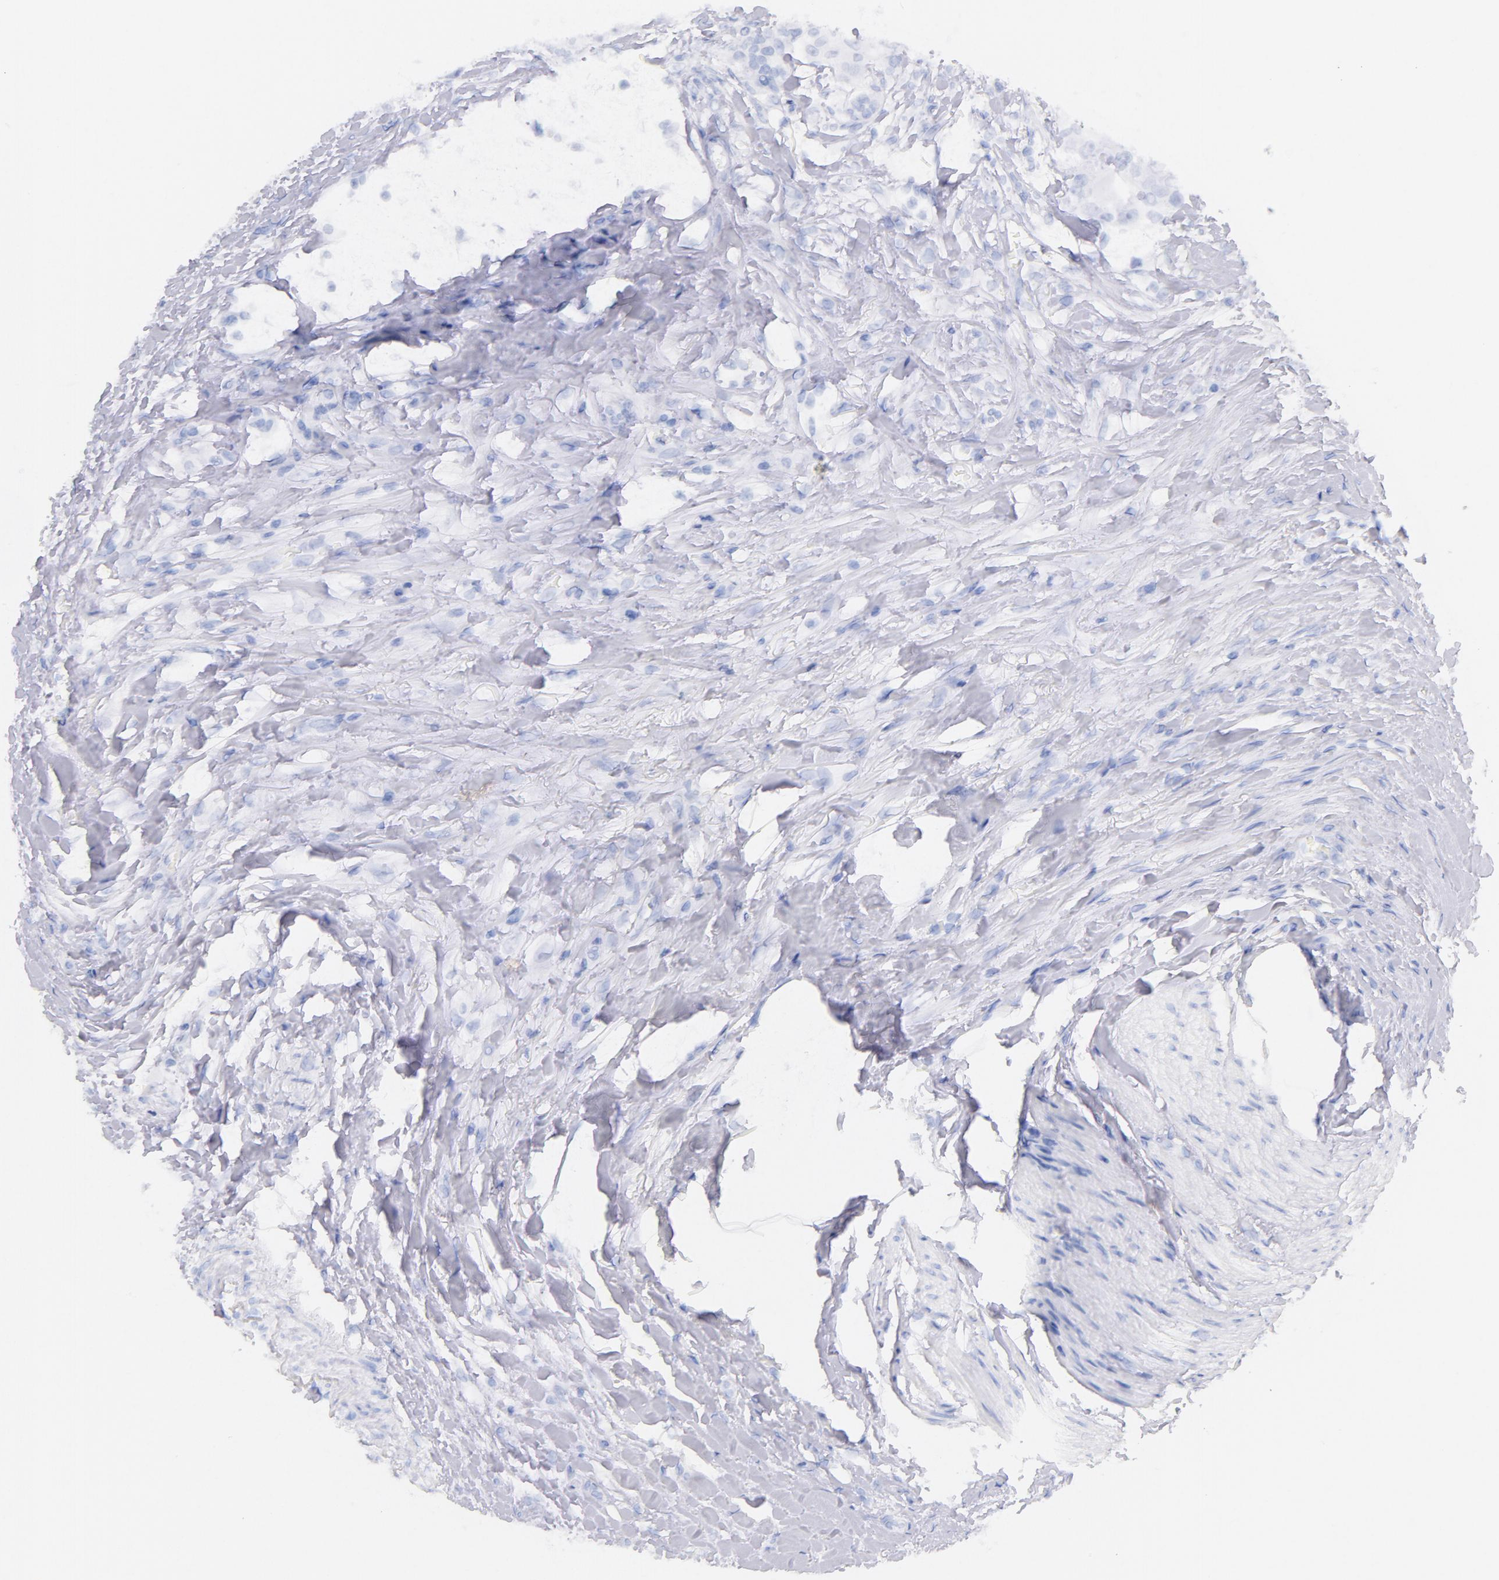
{"staining": {"intensity": "negative", "quantity": "none", "location": "none"}, "tissue": "colorectal cancer", "cell_type": "Tumor cells", "image_type": "cancer", "snomed": [{"axis": "morphology", "description": "Adenocarcinoma, NOS"}, {"axis": "topography", "description": "Rectum"}], "caption": "Tumor cells show no significant expression in colorectal adenocarcinoma. (DAB immunohistochemistry with hematoxylin counter stain).", "gene": "CD44", "patient": {"sex": "female", "age": 57}}